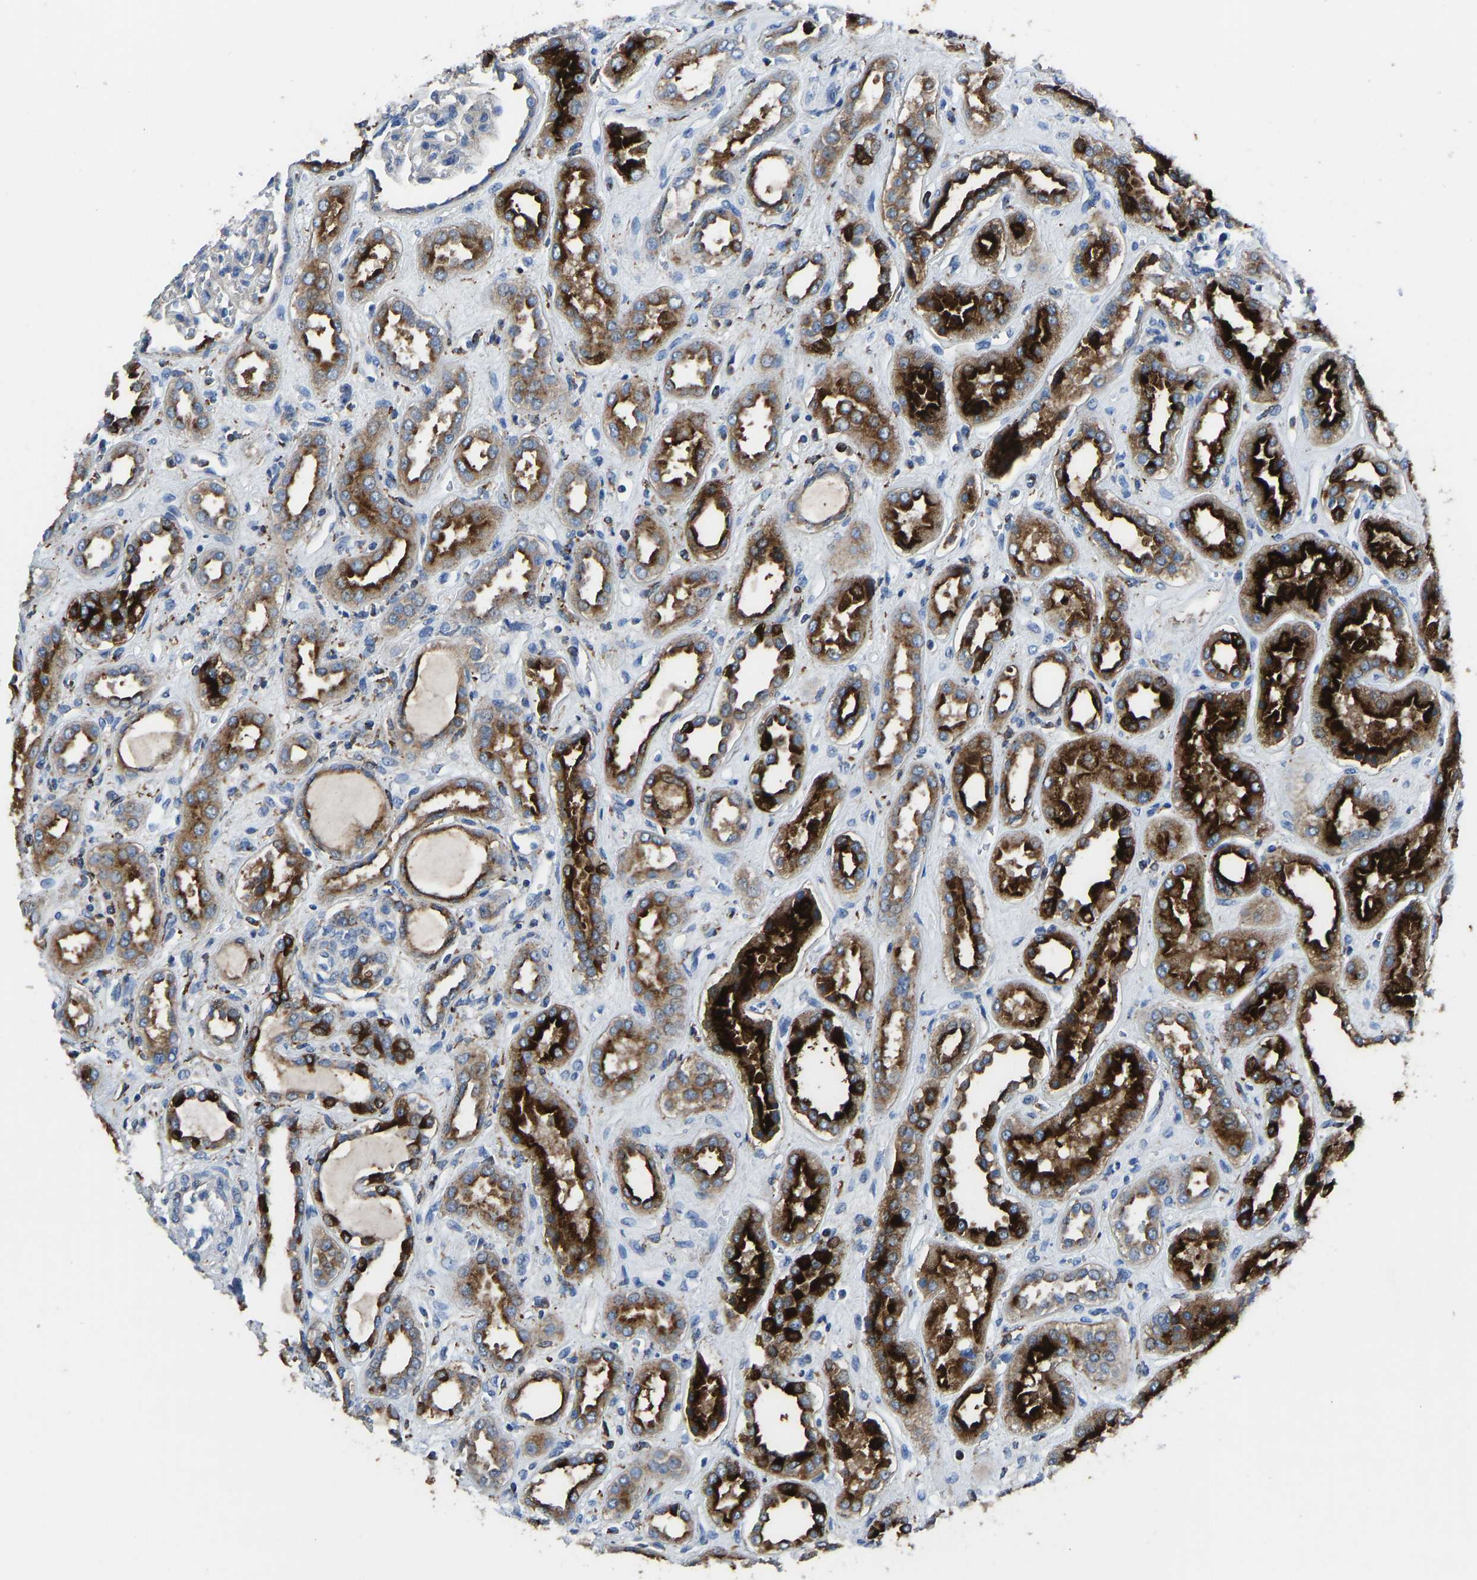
{"staining": {"intensity": "negative", "quantity": "none", "location": "none"}, "tissue": "kidney", "cell_type": "Cells in glomeruli", "image_type": "normal", "snomed": [{"axis": "morphology", "description": "Normal tissue, NOS"}, {"axis": "topography", "description": "Kidney"}], "caption": "Immunohistochemistry histopathology image of benign human kidney stained for a protein (brown), which exhibits no expression in cells in glomeruli. The staining was performed using DAB to visualize the protein expression in brown, while the nuclei were stained in blue with hematoxylin (Magnification: 20x).", "gene": "ATP6V1E1", "patient": {"sex": "male", "age": 59}}